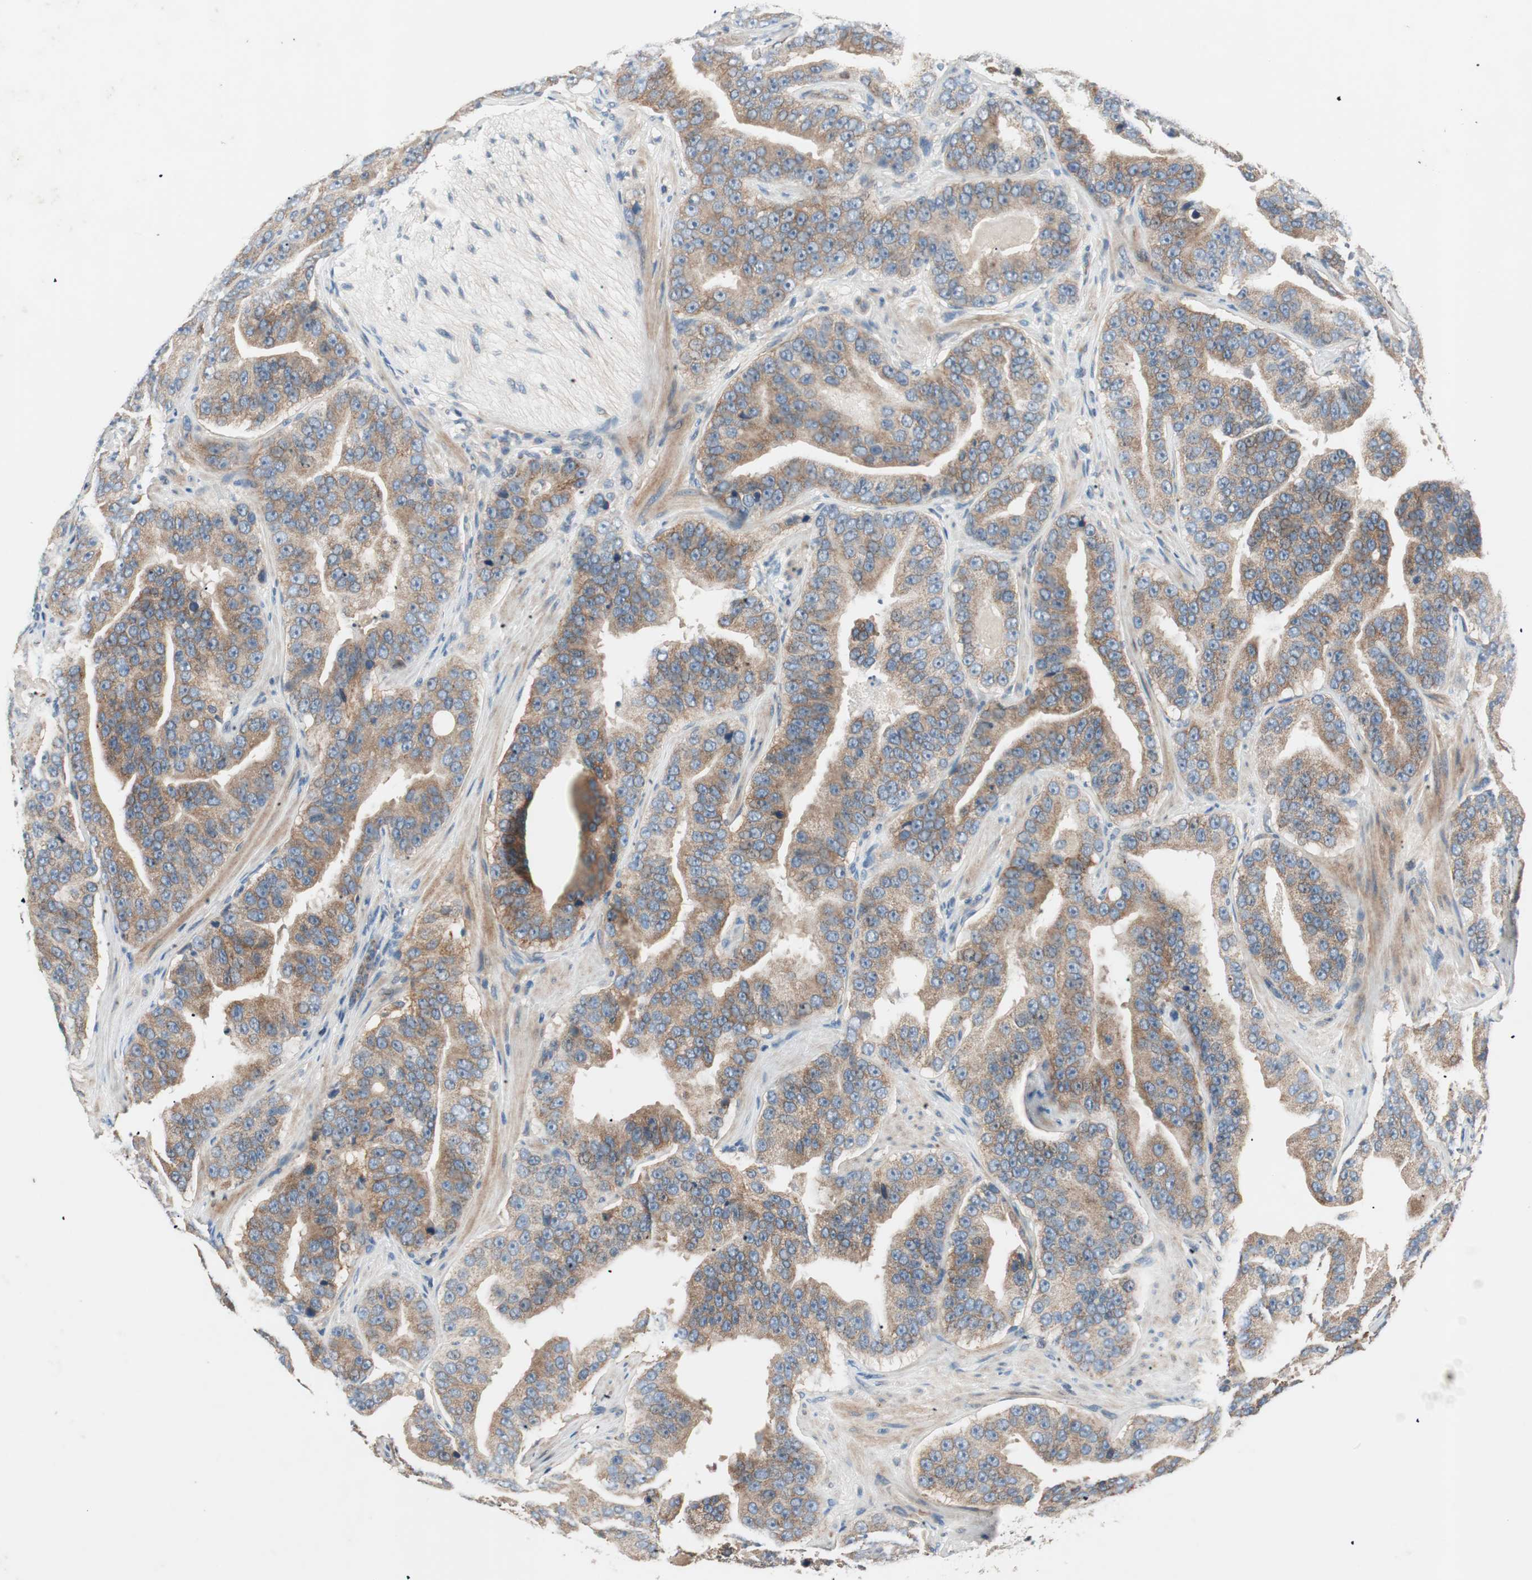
{"staining": {"intensity": "moderate", "quantity": ">75%", "location": "cytoplasmic/membranous"}, "tissue": "prostate cancer", "cell_type": "Tumor cells", "image_type": "cancer", "snomed": [{"axis": "morphology", "description": "Adenocarcinoma, Low grade"}, {"axis": "topography", "description": "Prostate"}], "caption": "Human adenocarcinoma (low-grade) (prostate) stained for a protein (brown) shows moderate cytoplasmic/membranous positive staining in approximately >75% of tumor cells.", "gene": "HPN", "patient": {"sex": "male", "age": 59}}